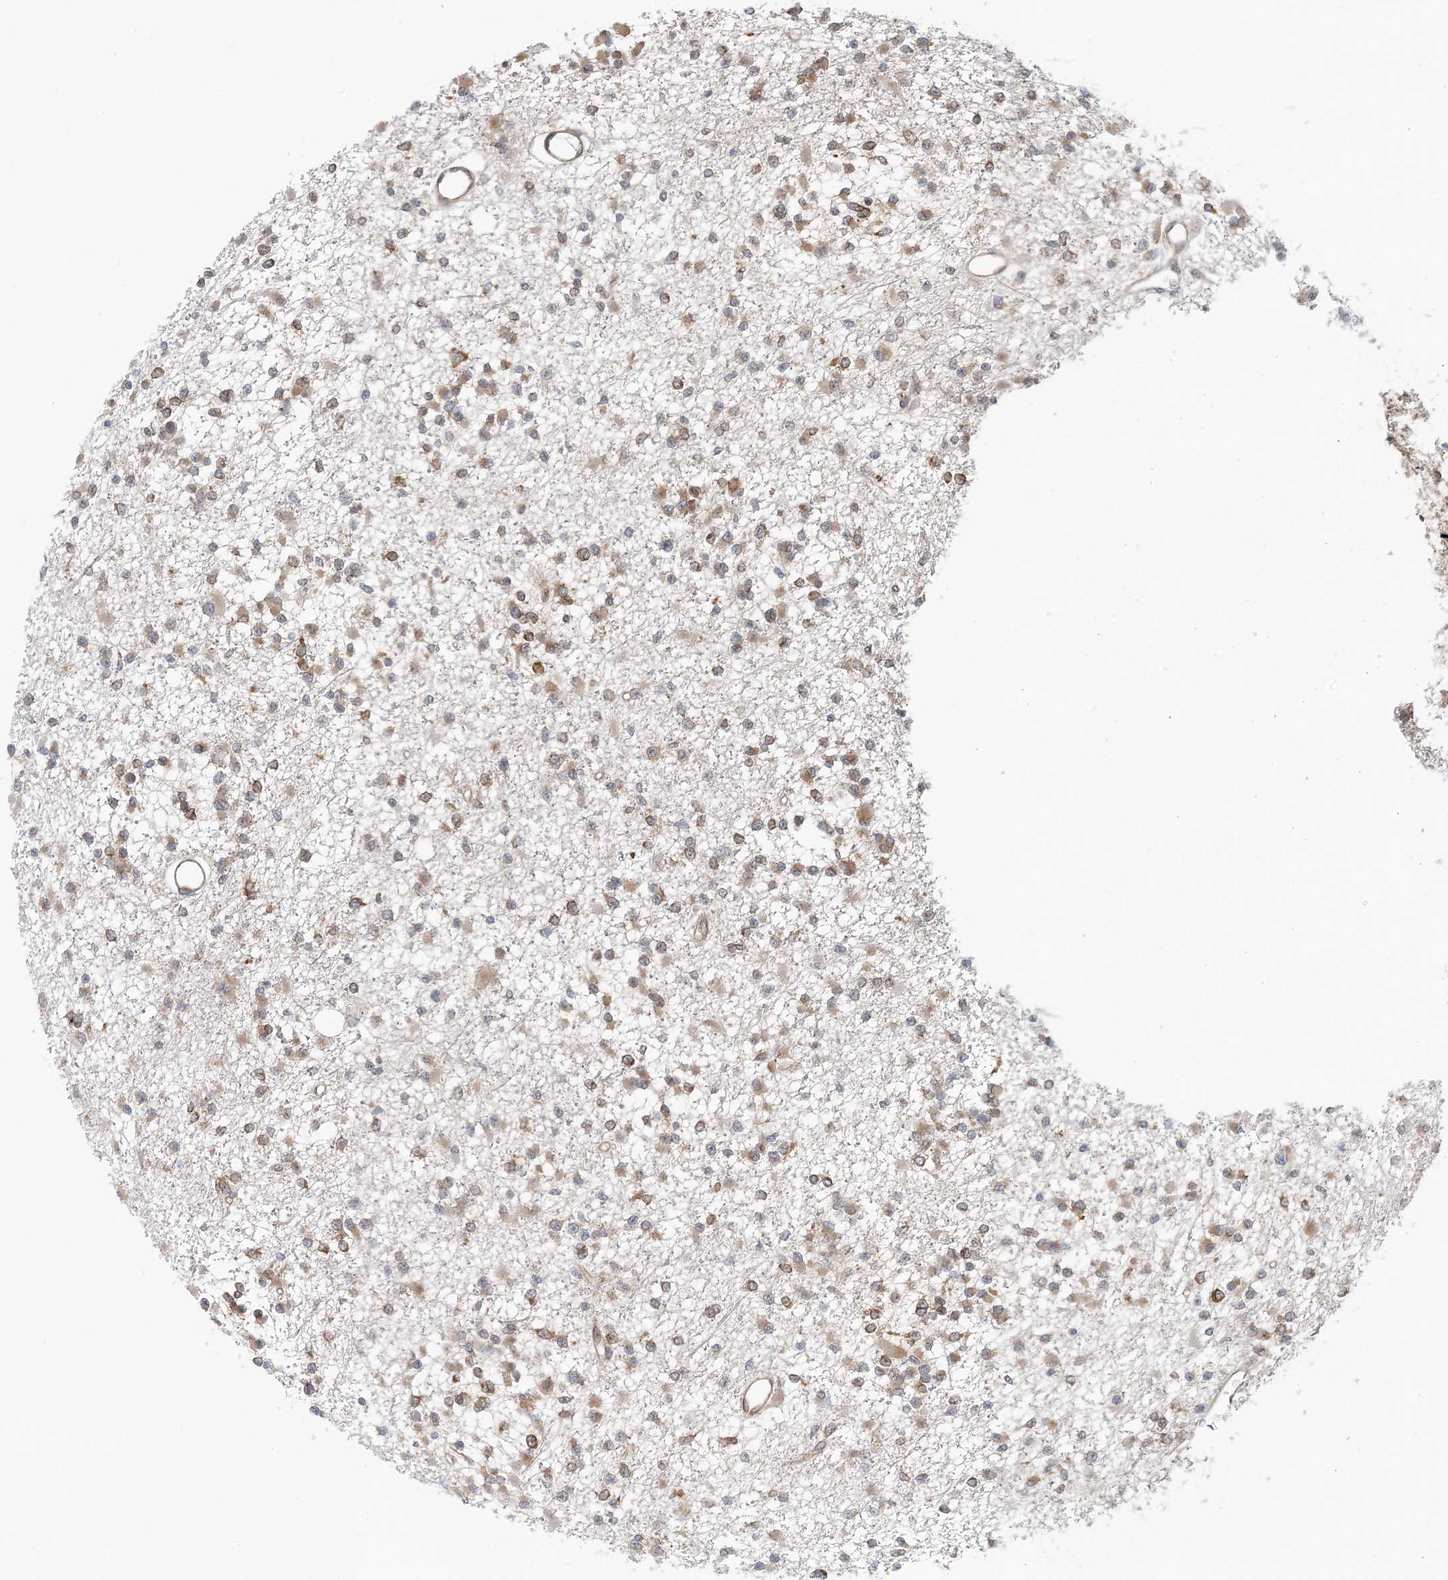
{"staining": {"intensity": "moderate", "quantity": "25%-75%", "location": "cytoplasmic/membranous"}, "tissue": "glioma", "cell_type": "Tumor cells", "image_type": "cancer", "snomed": [{"axis": "morphology", "description": "Glioma, malignant, Low grade"}, {"axis": "topography", "description": "Brain"}], "caption": "DAB immunohistochemical staining of glioma shows moderate cytoplasmic/membranous protein staining in approximately 25%-75% of tumor cells.", "gene": "ATP13A2", "patient": {"sex": "female", "age": 22}}